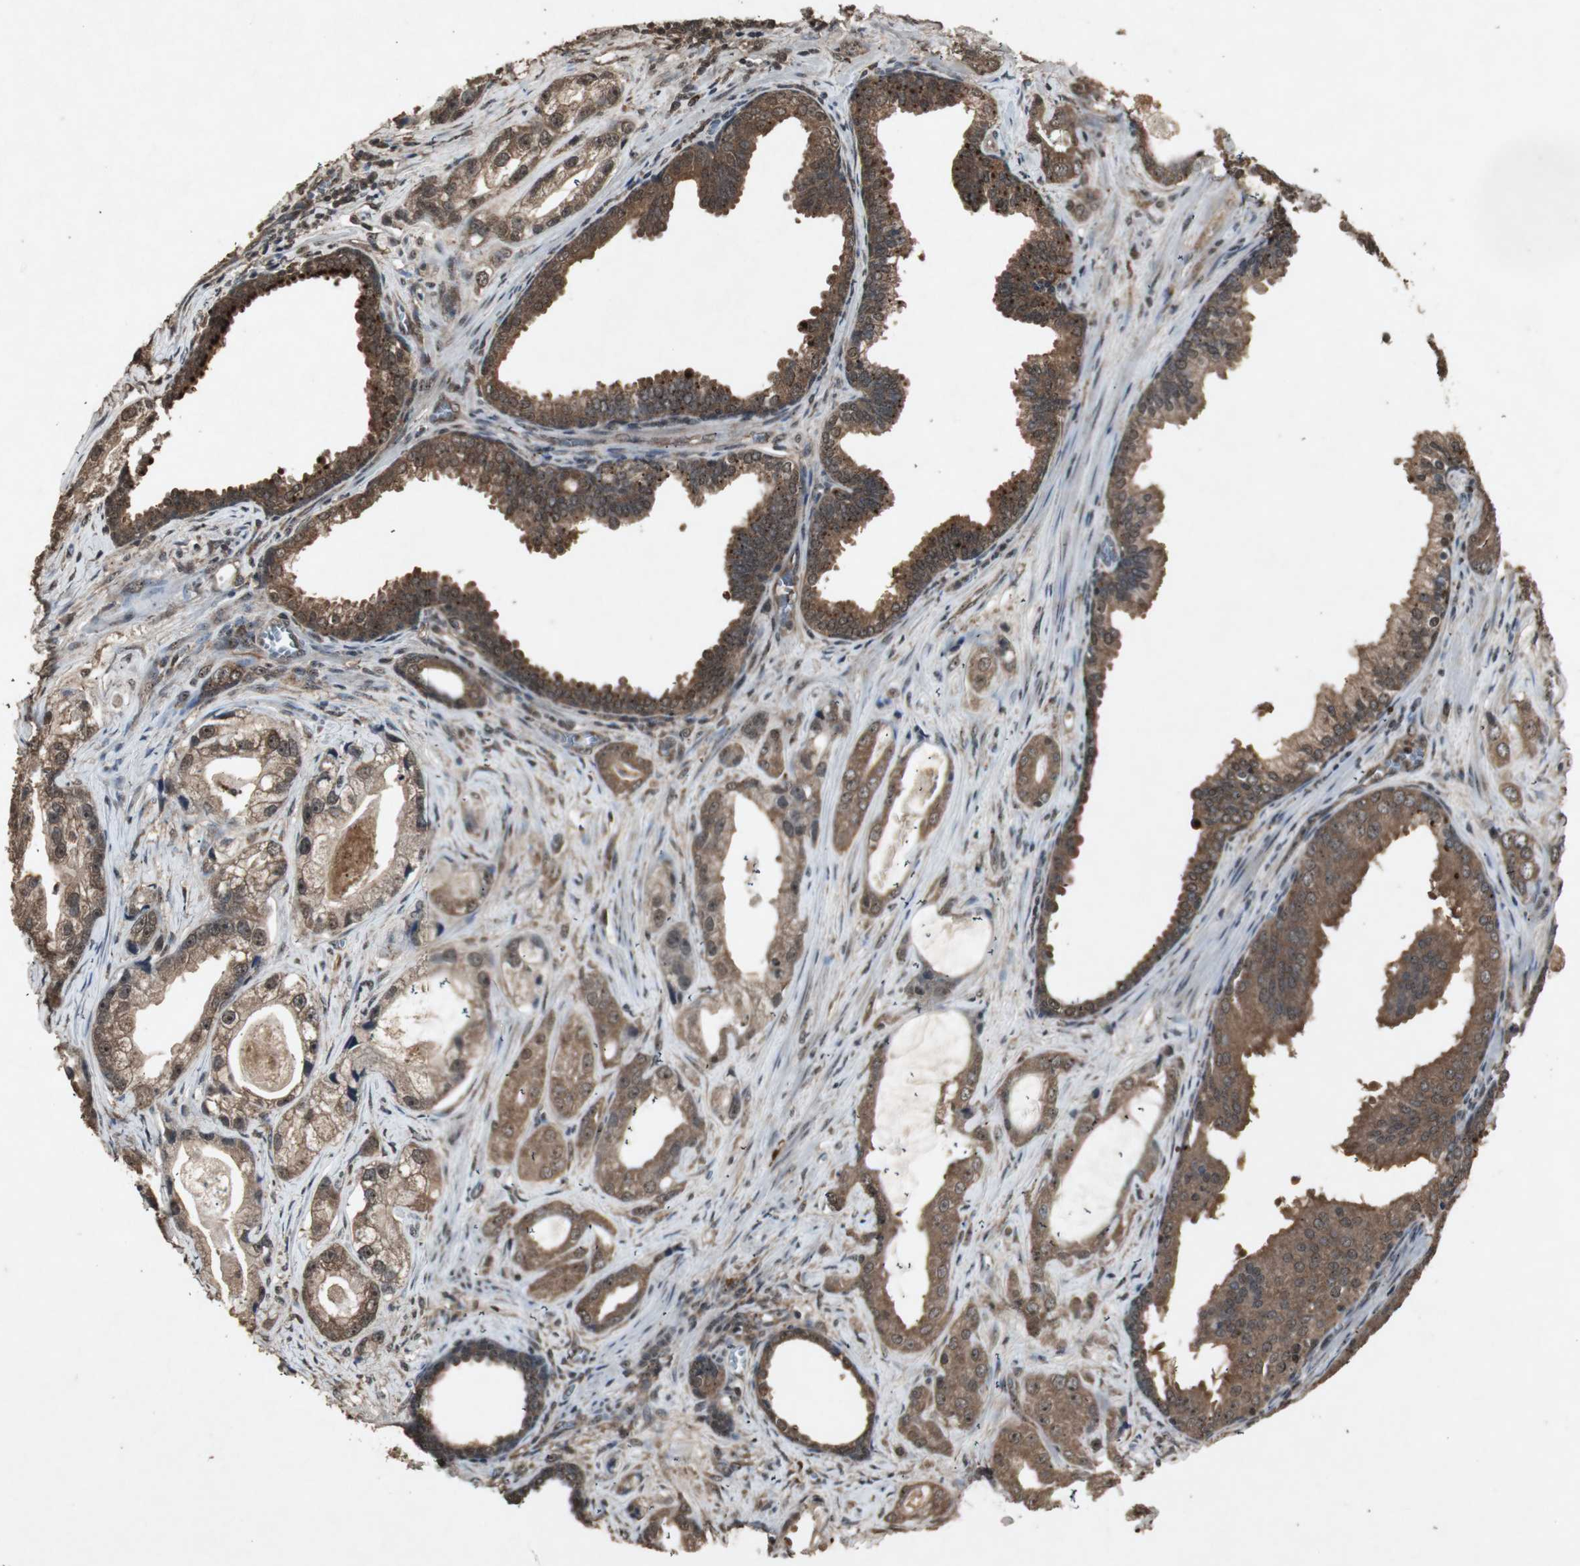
{"staining": {"intensity": "moderate", "quantity": ">75%", "location": "cytoplasmic/membranous,nuclear"}, "tissue": "prostate cancer", "cell_type": "Tumor cells", "image_type": "cancer", "snomed": [{"axis": "morphology", "description": "Adenocarcinoma, Low grade"}, {"axis": "topography", "description": "Prostate"}], "caption": "A high-resolution micrograph shows immunohistochemistry staining of prostate low-grade adenocarcinoma, which reveals moderate cytoplasmic/membranous and nuclear positivity in about >75% of tumor cells.", "gene": "EMX1", "patient": {"sex": "male", "age": 59}}